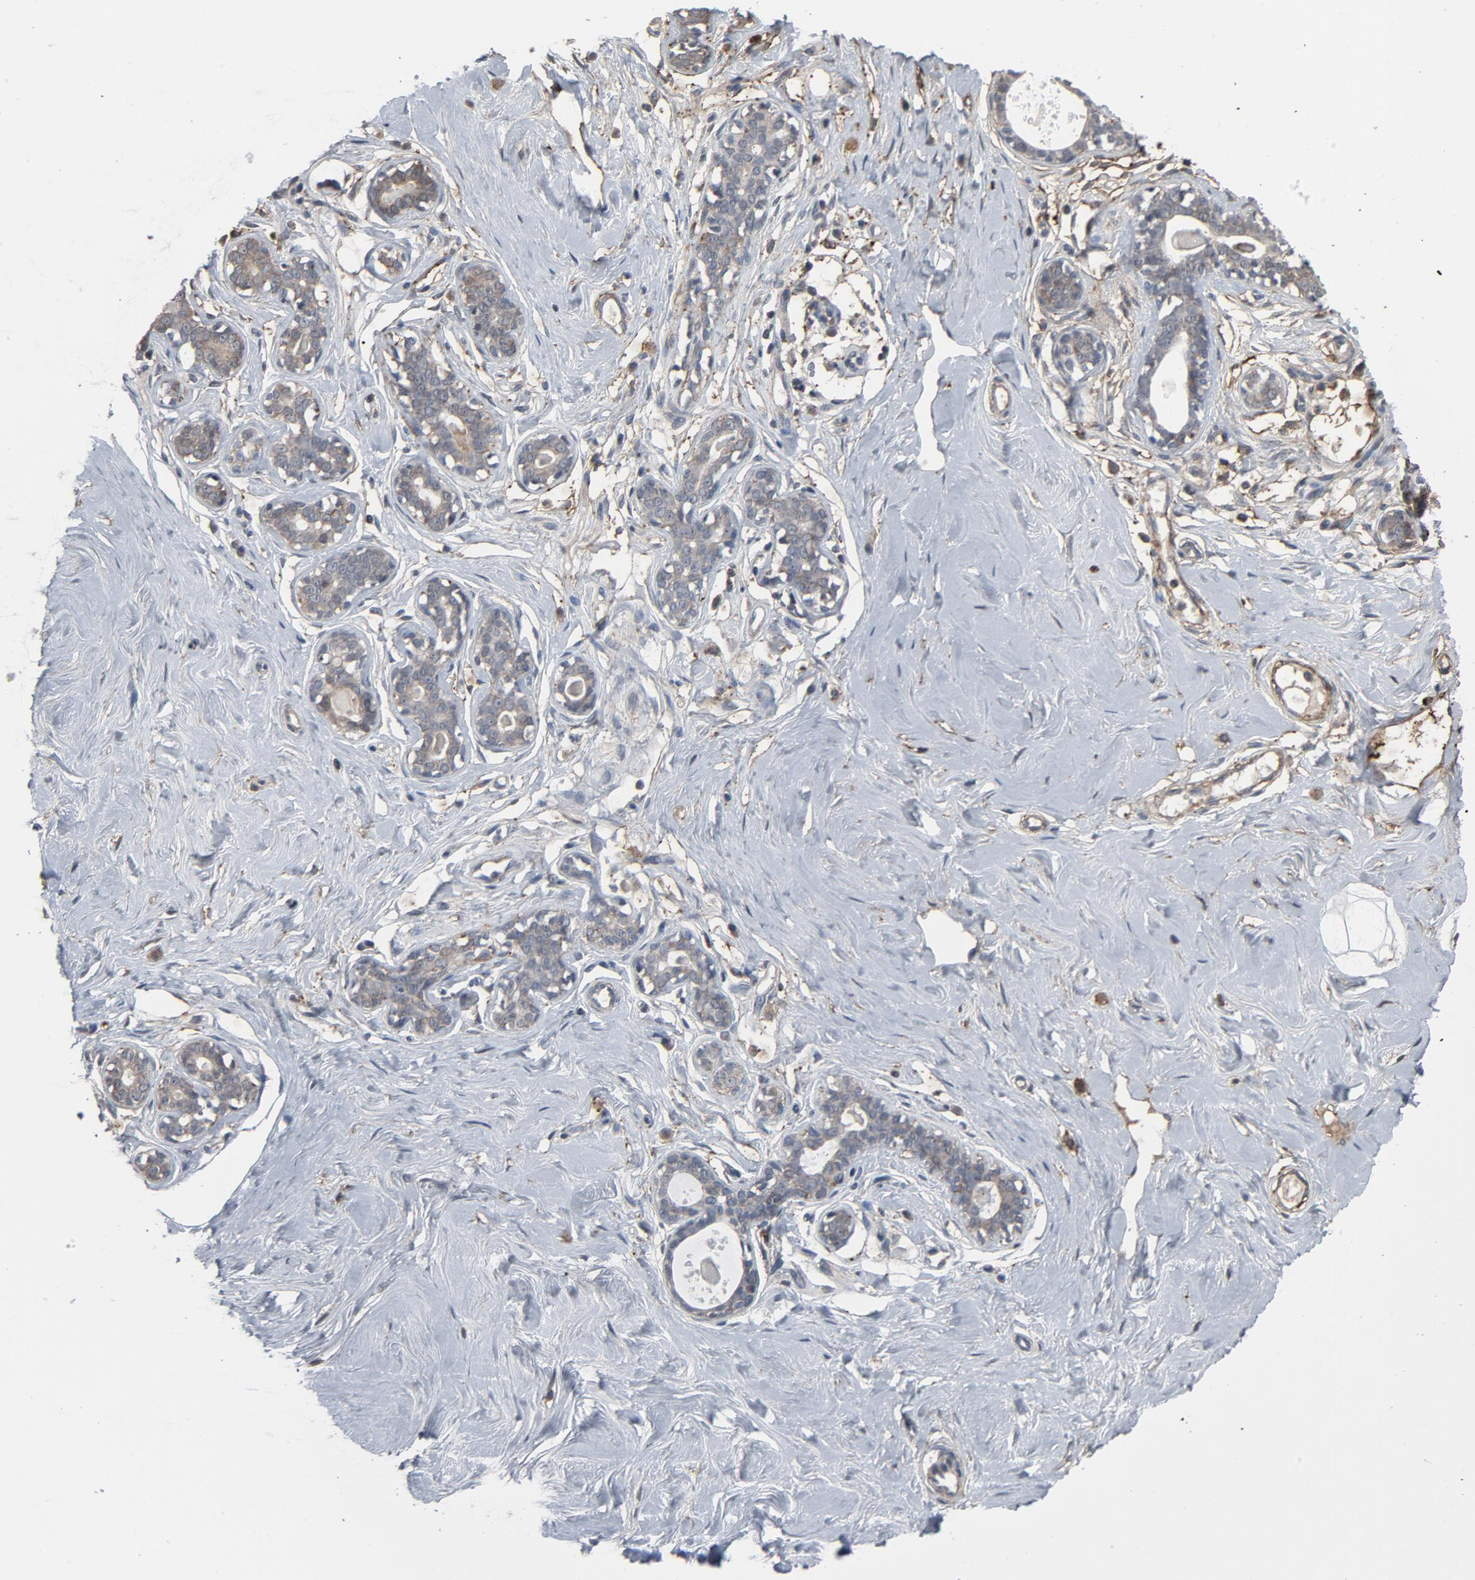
{"staining": {"intensity": "negative", "quantity": "none", "location": "none"}, "tissue": "breast", "cell_type": "Adipocytes", "image_type": "normal", "snomed": [{"axis": "morphology", "description": "Normal tissue, NOS"}, {"axis": "topography", "description": "Breast"}], "caption": "The image reveals no significant staining in adipocytes of breast.", "gene": "PDZD4", "patient": {"sex": "female", "age": 23}}